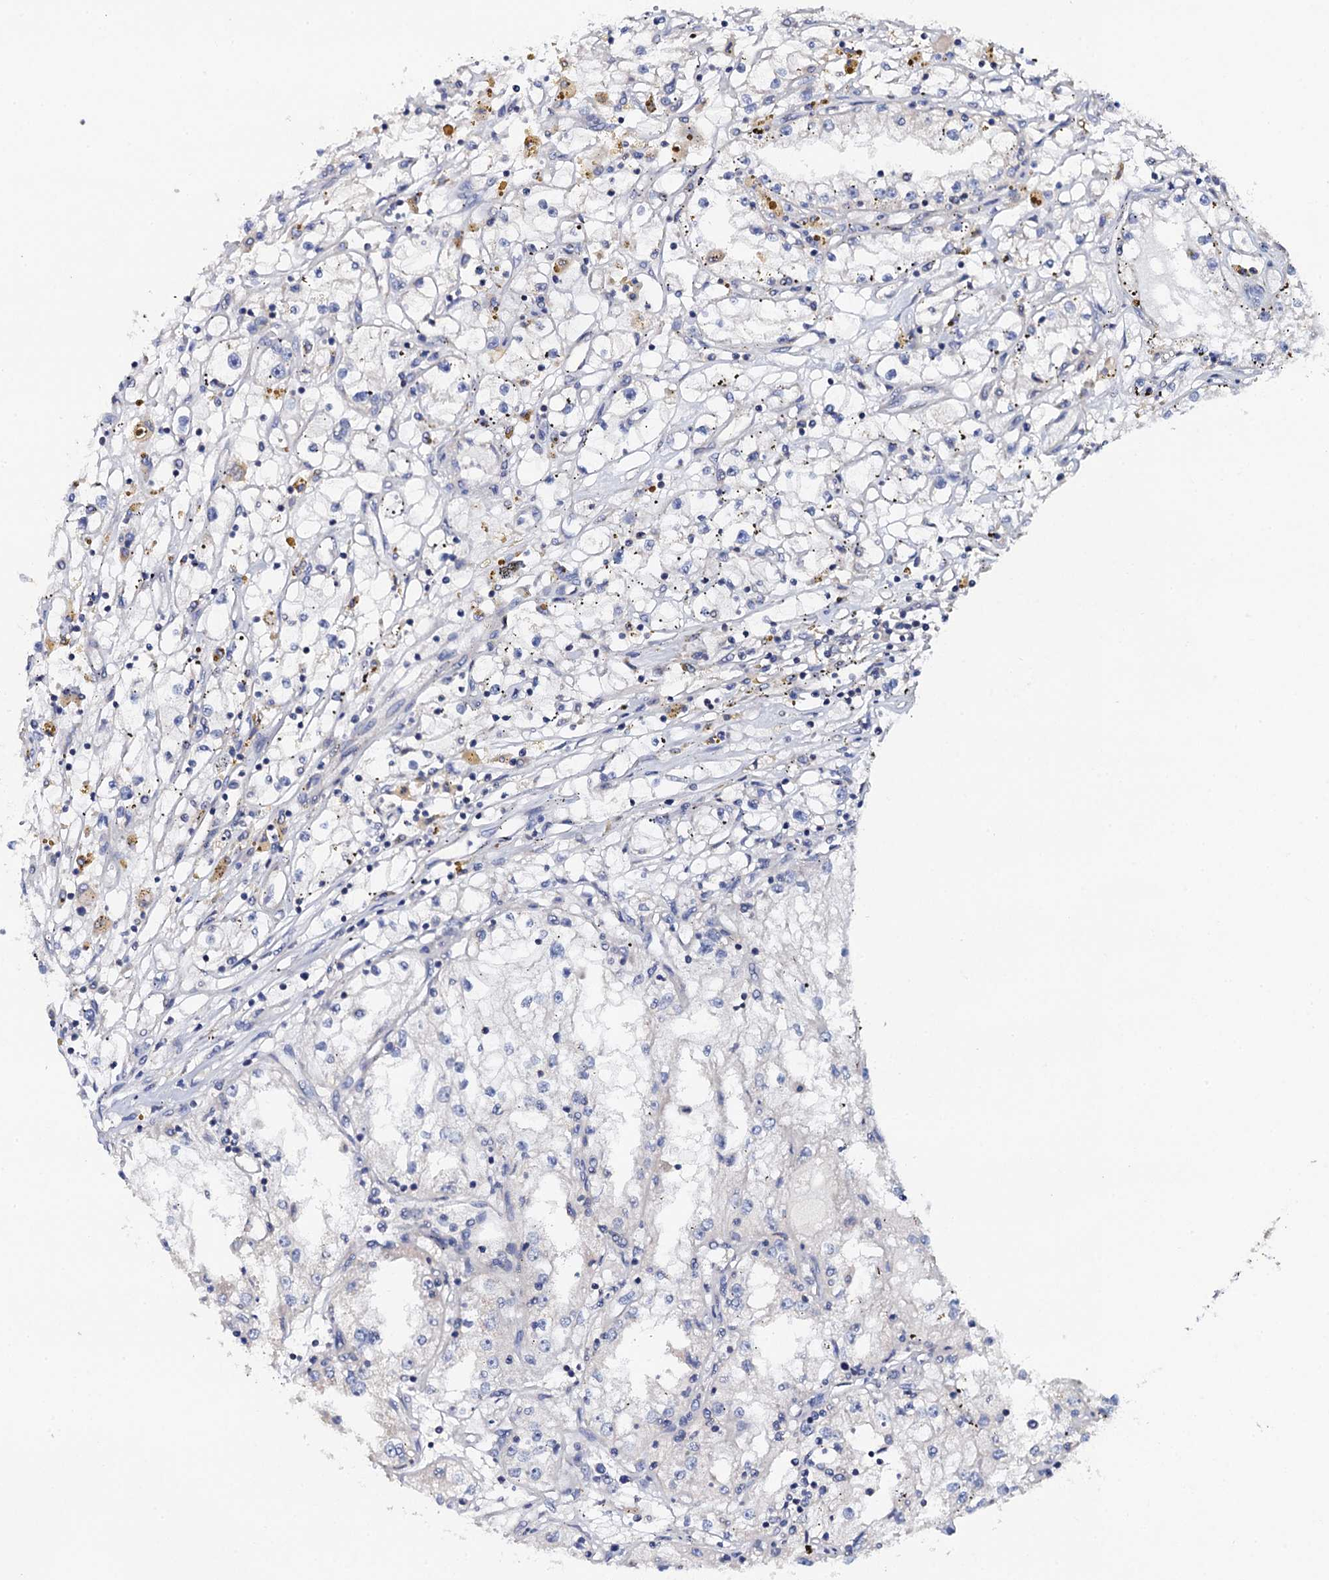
{"staining": {"intensity": "negative", "quantity": "none", "location": "none"}, "tissue": "renal cancer", "cell_type": "Tumor cells", "image_type": "cancer", "snomed": [{"axis": "morphology", "description": "Adenocarcinoma, NOS"}, {"axis": "topography", "description": "Kidney"}], "caption": "A micrograph of human adenocarcinoma (renal) is negative for staining in tumor cells. (IHC, brightfield microscopy, high magnification).", "gene": "MRPL48", "patient": {"sex": "male", "age": 56}}